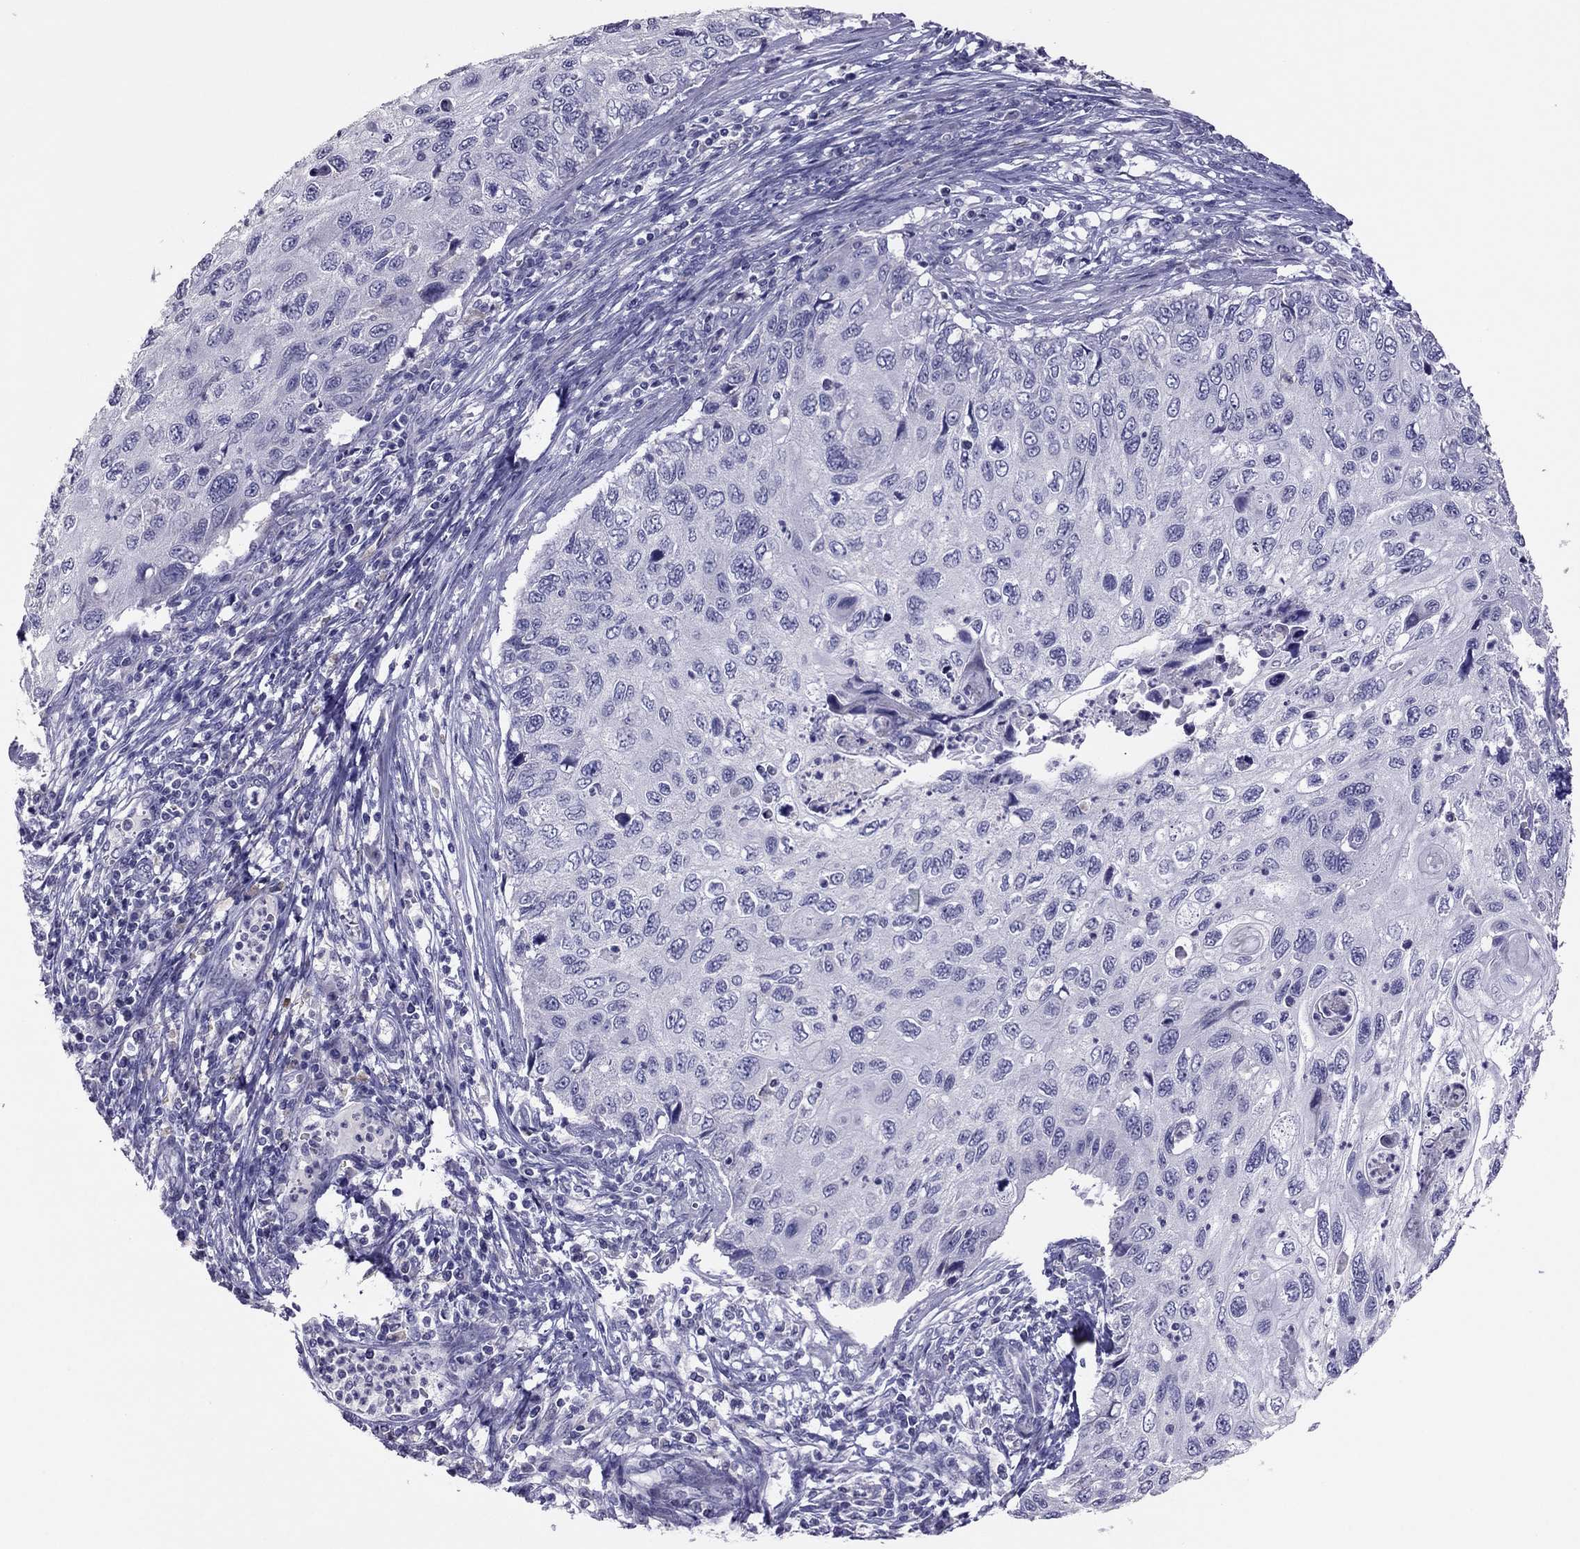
{"staining": {"intensity": "negative", "quantity": "none", "location": "none"}, "tissue": "cervical cancer", "cell_type": "Tumor cells", "image_type": "cancer", "snomed": [{"axis": "morphology", "description": "Squamous cell carcinoma, NOS"}, {"axis": "topography", "description": "Cervix"}], "caption": "An IHC histopathology image of cervical squamous cell carcinoma is shown. There is no staining in tumor cells of cervical squamous cell carcinoma. (DAB immunohistochemistry with hematoxylin counter stain).", "gene": "RGS8", "patient": {"sex": "female", "age": 70}}